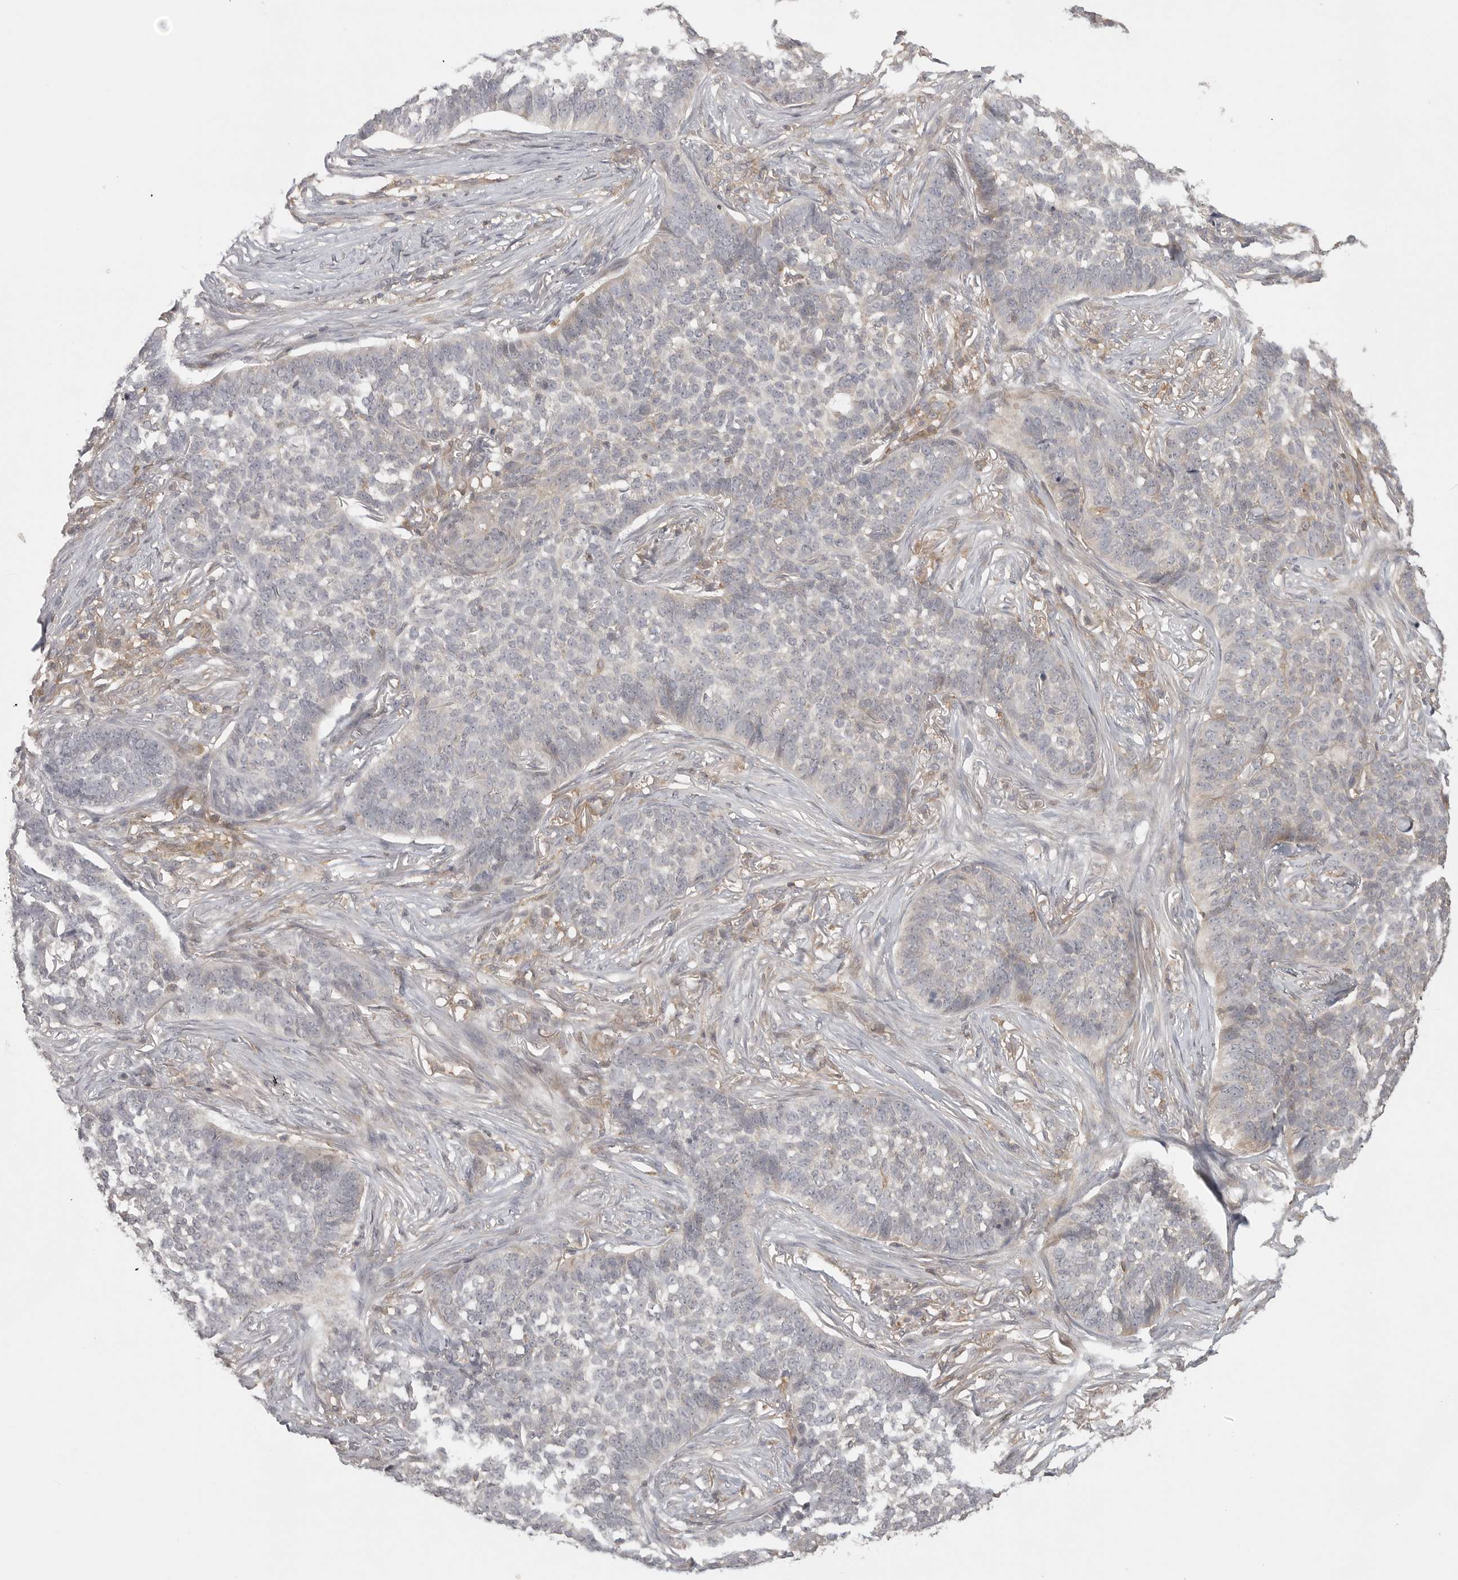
{"staining": {"intensity": "negative", "quantity": "none", "location": "none"}, "tissue": "skin cancer", "cell_type": "Tumor cells", "image_type": "cancer", "snomed": [{"axis": "morphology", "description": "Basal cell carcinoma"}, {"axis": "topography", "description": "Skin"}], "caption": "Tumor cells are negative for protein expression in human basal cell carcinoma (skin). The staining is performed using DAB brown chromogen with nuclei counter-stained in using hematoxylin.", "gene": "DBNL", "patient": {"sex": "male", "age": 85}}